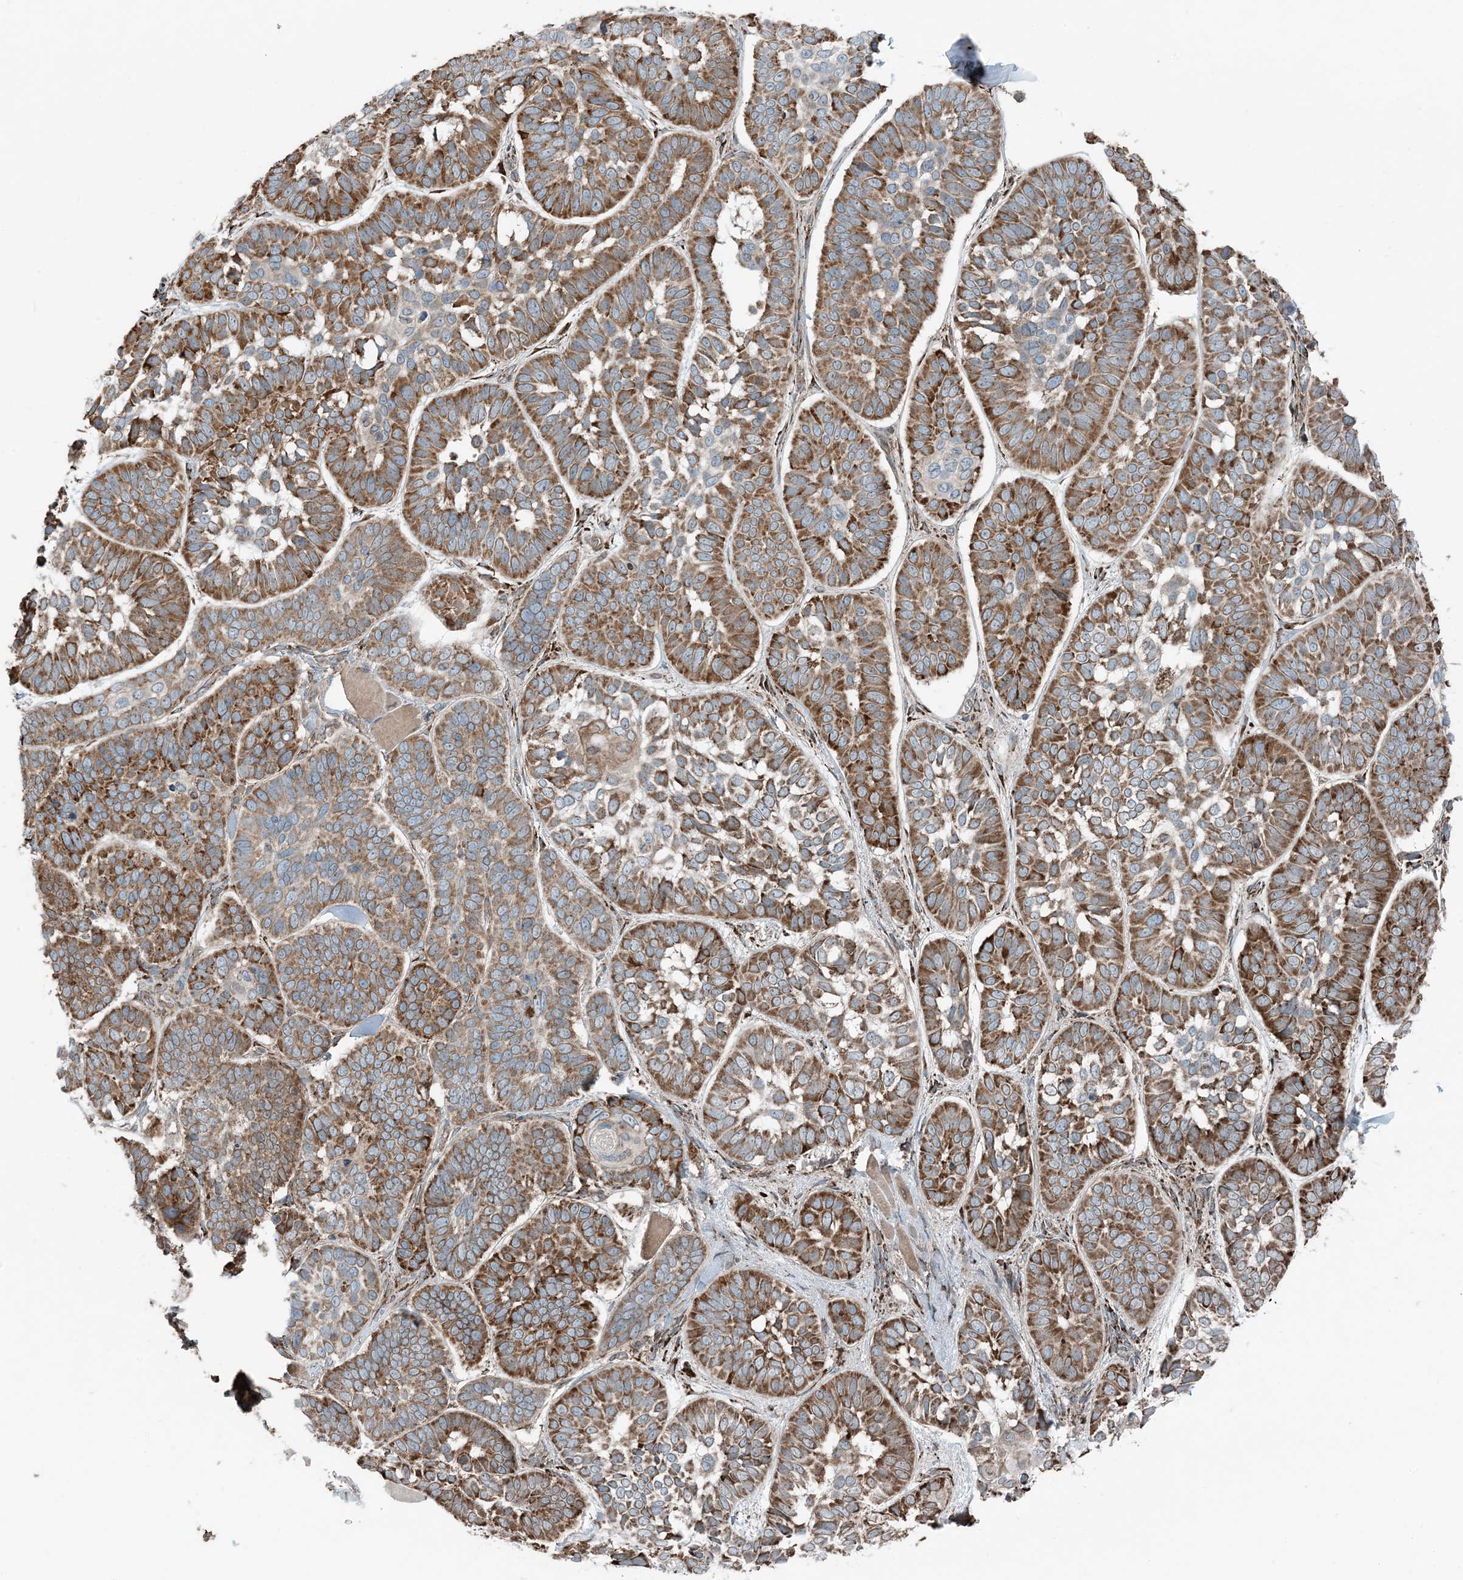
{"staining": {"intensity": "strong", "quantity": ">75%", "location": "cytoplasmic/membranous"}, "tissue": "skin cancer", "cell_type": "Tumor cells", "image_type": "cancer", "snomed": [{"axis": "morphology", "description": "Basal cell carcinoma"}, {"axis": "topography", "description": "Skin"}], "caption": "Strong cytoplasmic/membranous positivity is present in about >75% of tumor cells in skin cancer. Nuclei are stained in blue.", "gene": "CERKL", "patient": {"sex": "male", "age": 62}}